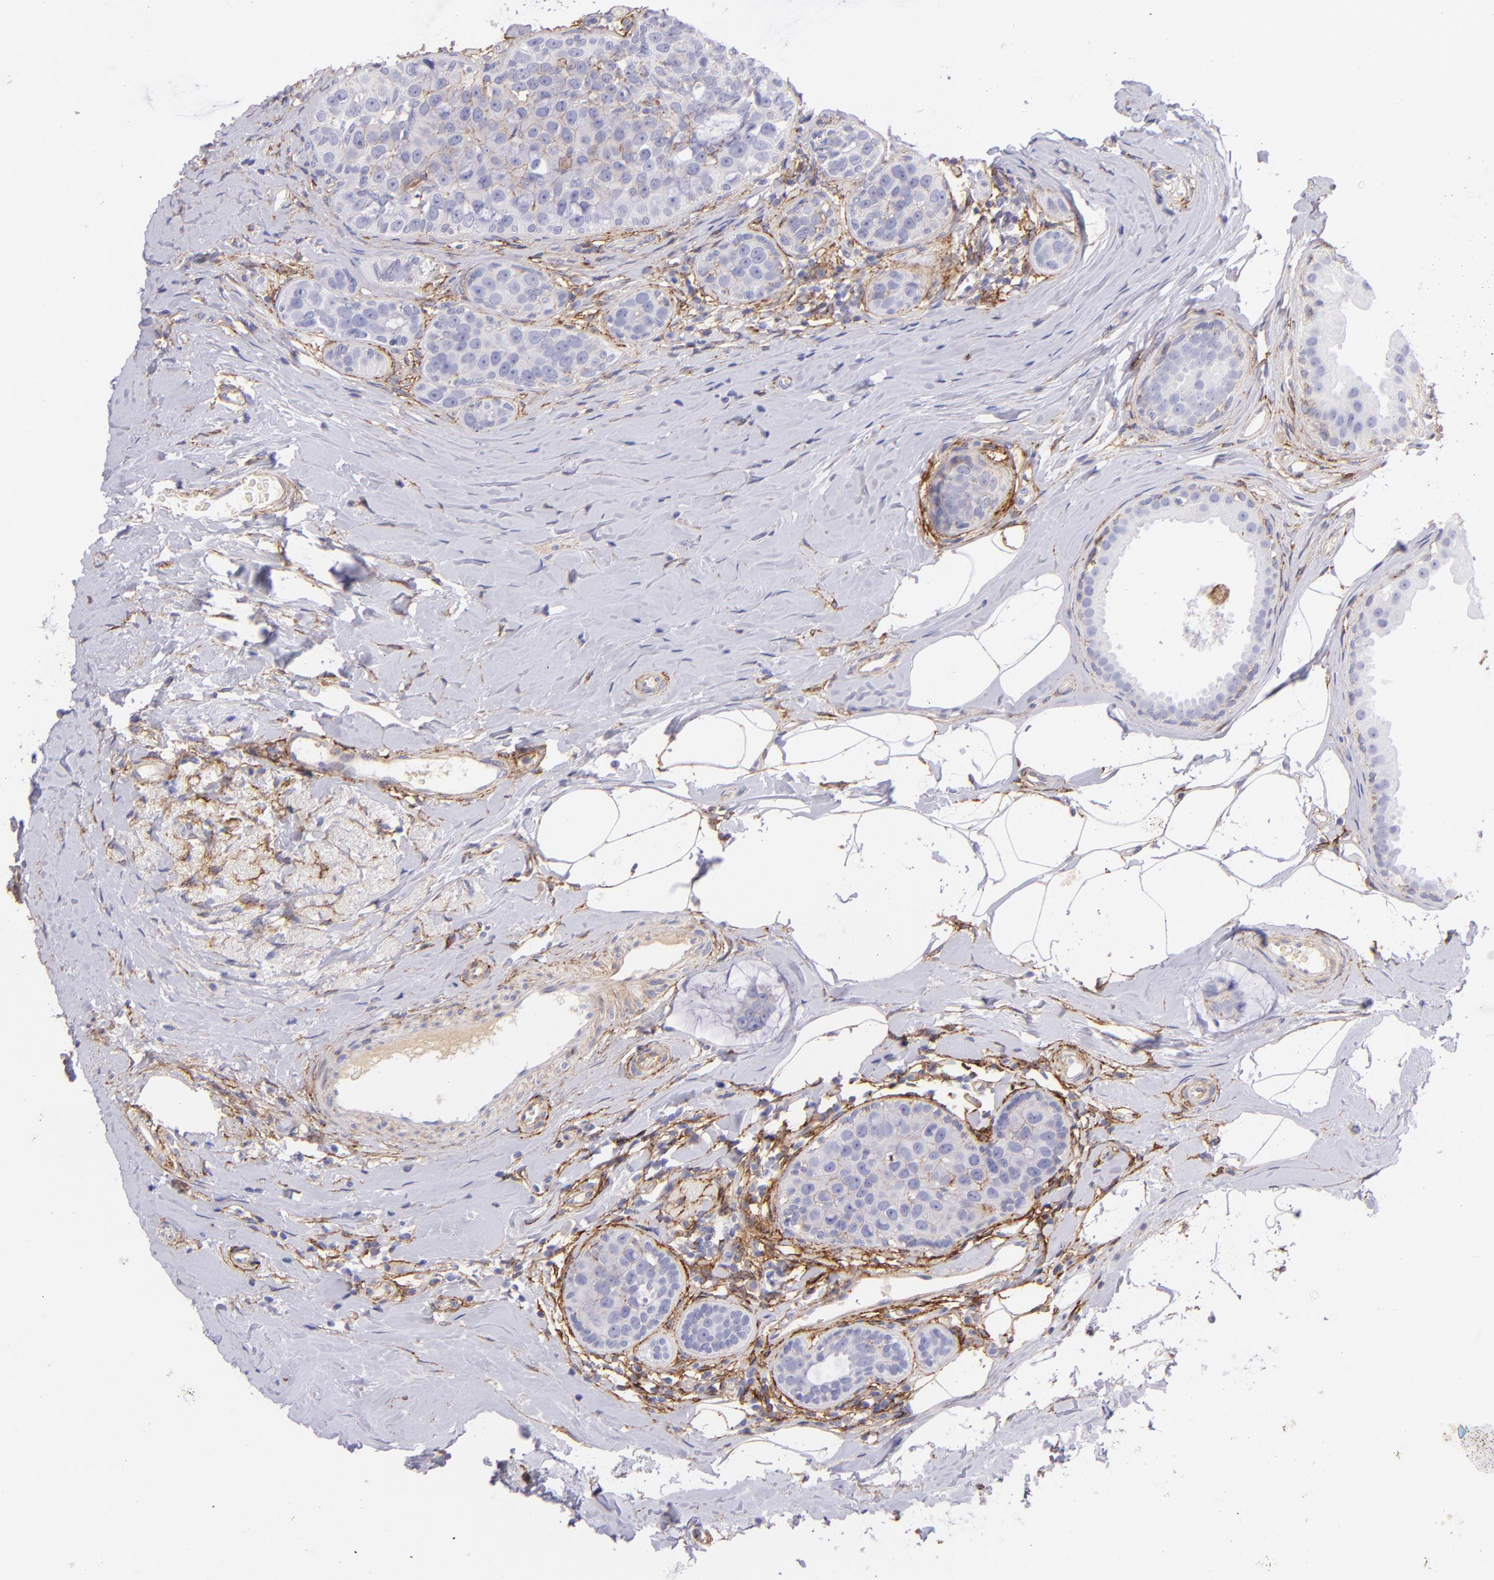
{"staining": {"intensity": "negative", "quantity": "none", "location": "none"}, "tissue": "breast cancer", "cell_type": "Tumor cells", "image_type": "cancer", "snomed": [{"axis": "morphology", "description": "Normal tissue, NOS"}, {"axis": "morphology", "description": "Duct carcinoma"}, {"axis": "topography", "description": "Breast"}], "caption": "Photomicrograph shows no significant protein expression in tumor cells of infiltrating ductal carcinoma (breast). The staining is performed using DAB (3,3'-diaminobenzidine) brown chromogen with nuclei counter-stained in using hematoxylin.", "gene": "CD81", "patient": {"sex": "female", "age": 50}}